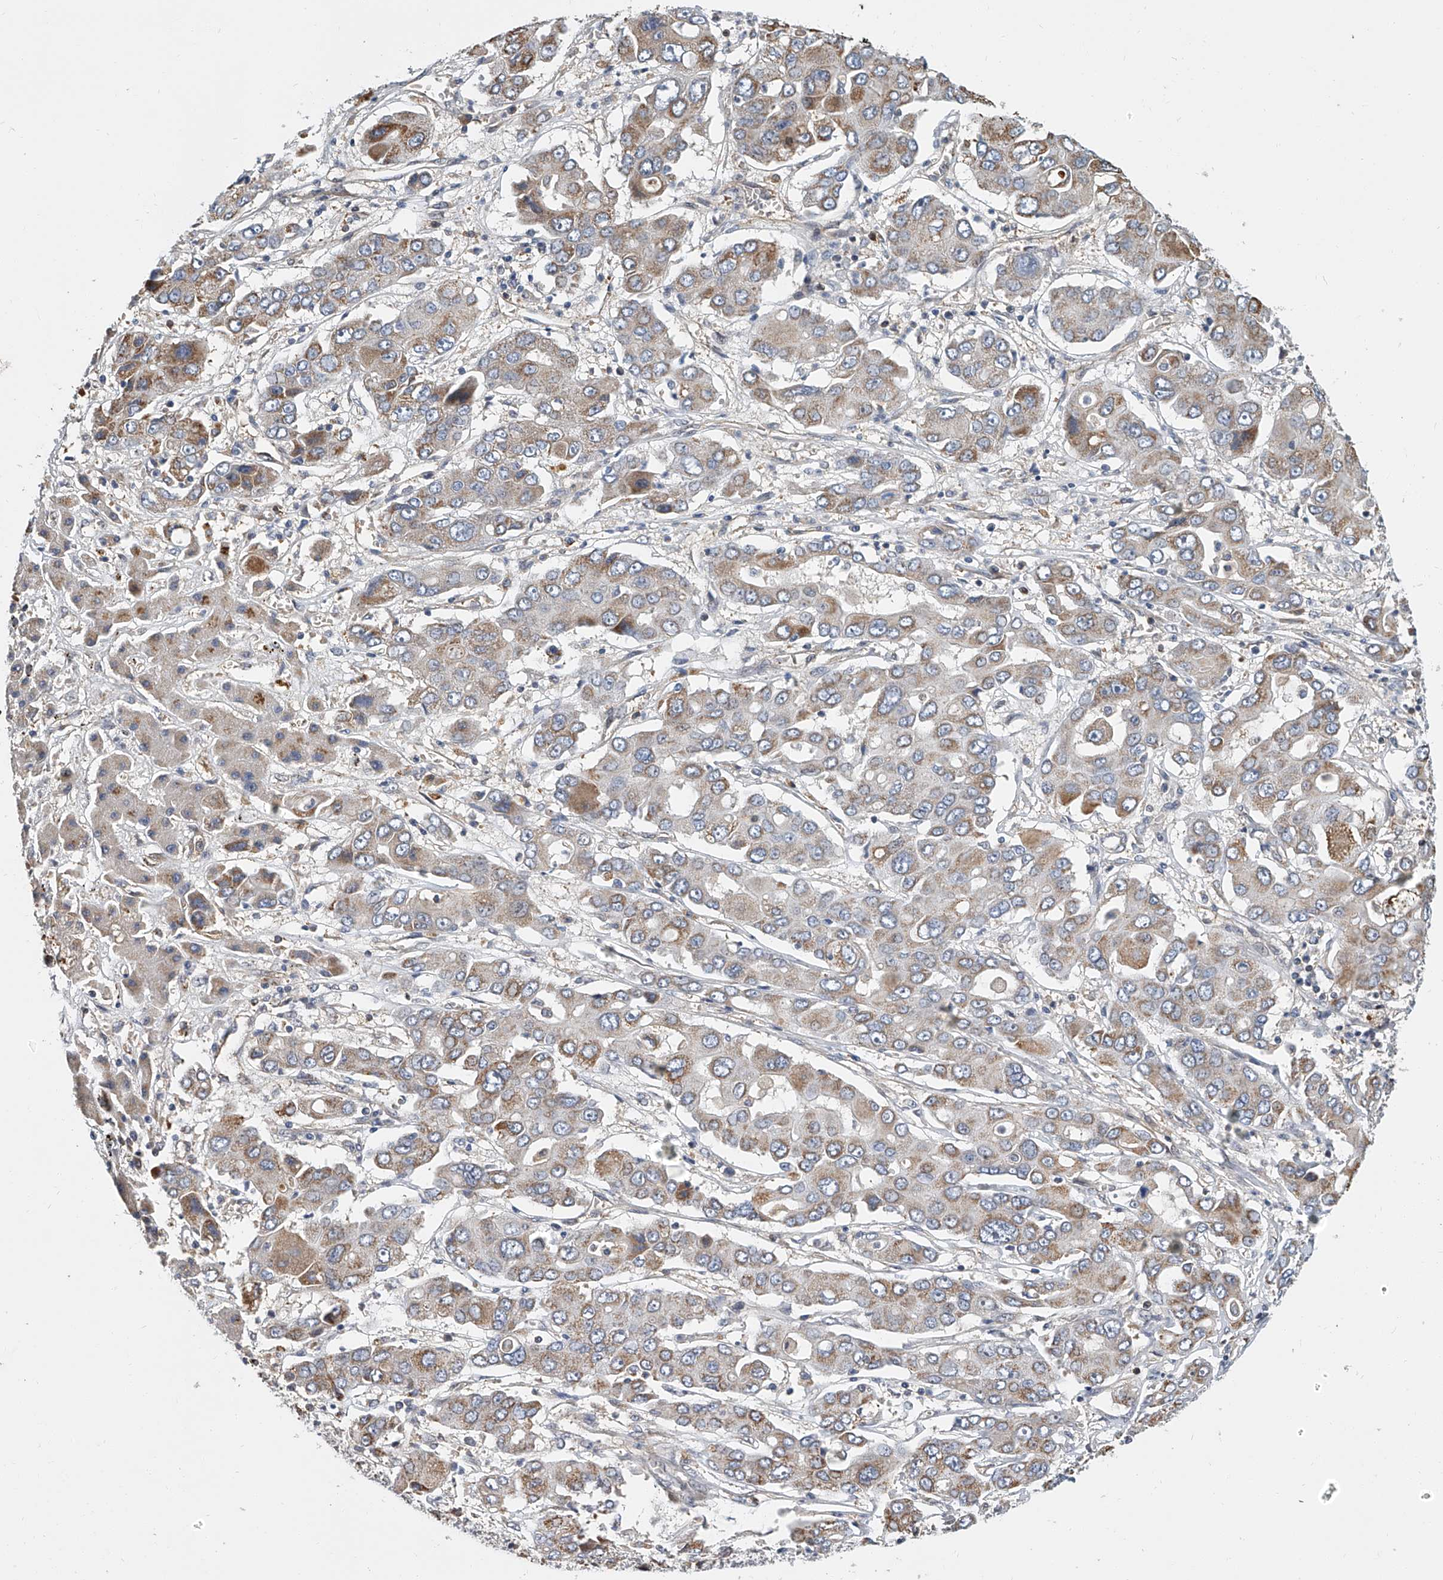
{"staining": {"intensity": "moderate", "quantity": "25%-75%", "location": "cytoplasmic/membranous"}, "tissue": "liver cancer", "cell_type": "Tumor cells", "image_type": "cancer", "snomed": [{"axis": "morphology", "description": "Cholangiocarcinoma"}, {"axis": "topography", "description": "Liver"}], "caption": "IHC of human liver cancer (cholangiocarcinoma) demonstrates medium levels of moderate cytoplasmic/membranous positivity in approximately 25%-75% of tumor cells.", "gene": "CD200", "patient": {"sex": "male", "age": 67}}